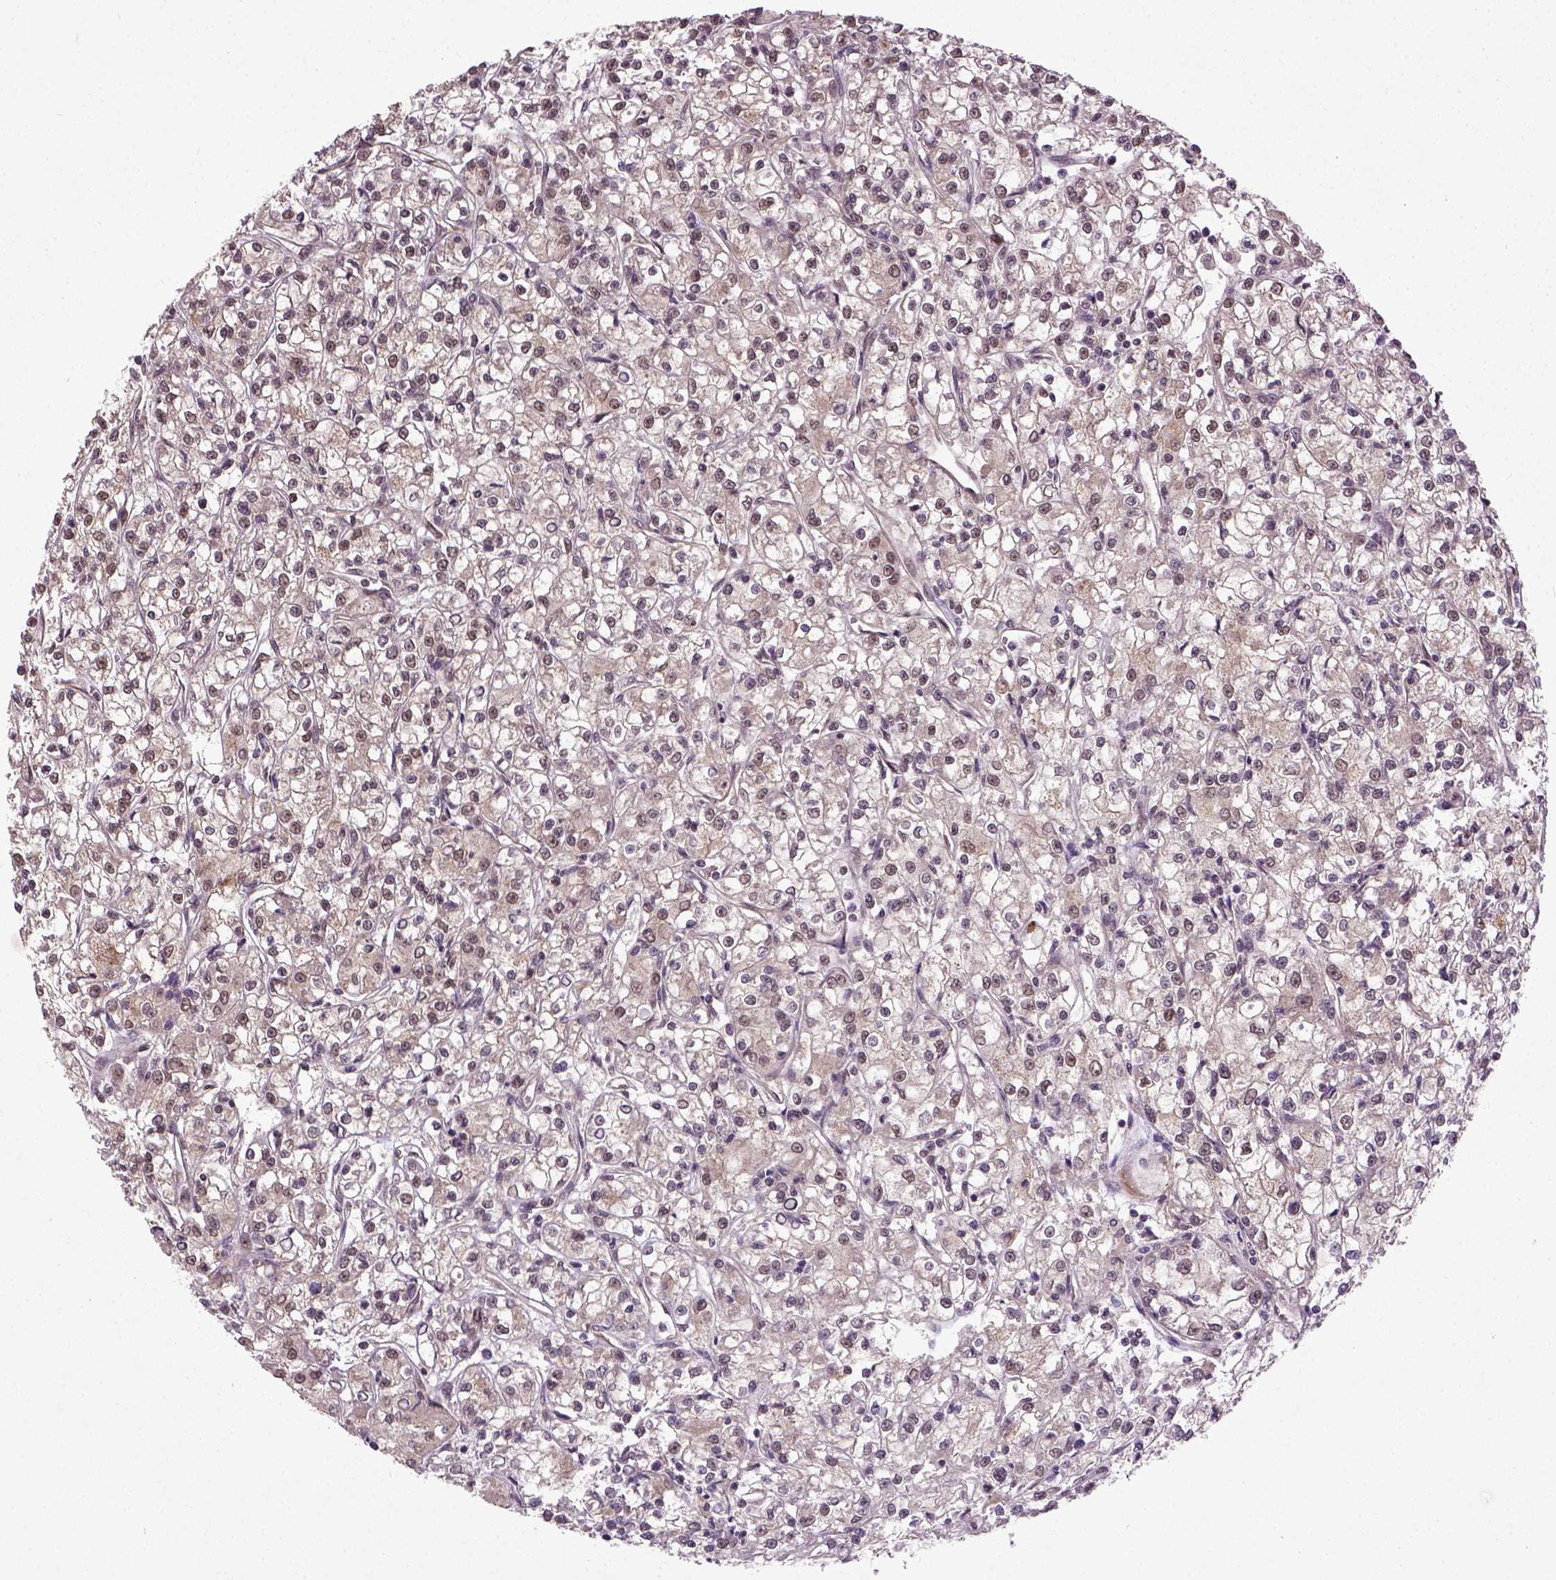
{"staining": {"intensity": "strong", "quantity": ">75%", "location": "nuclear"}, "tissue": "renal cancer", "cell_type": "Tumor cells", "image_type": "cancer", "snomed": [{"axis": "morphology", "description": "Adenocarcinoma, NOS"}, {"axis": "topography", "description": "Kidney"}], "caption": "Protein staining of renal adenocarcinoma tissue displays strong nuclear staining in about >75% of tumor cells.", "gene": "UBA3", "patient": {"sex": "female", "age": 59}}